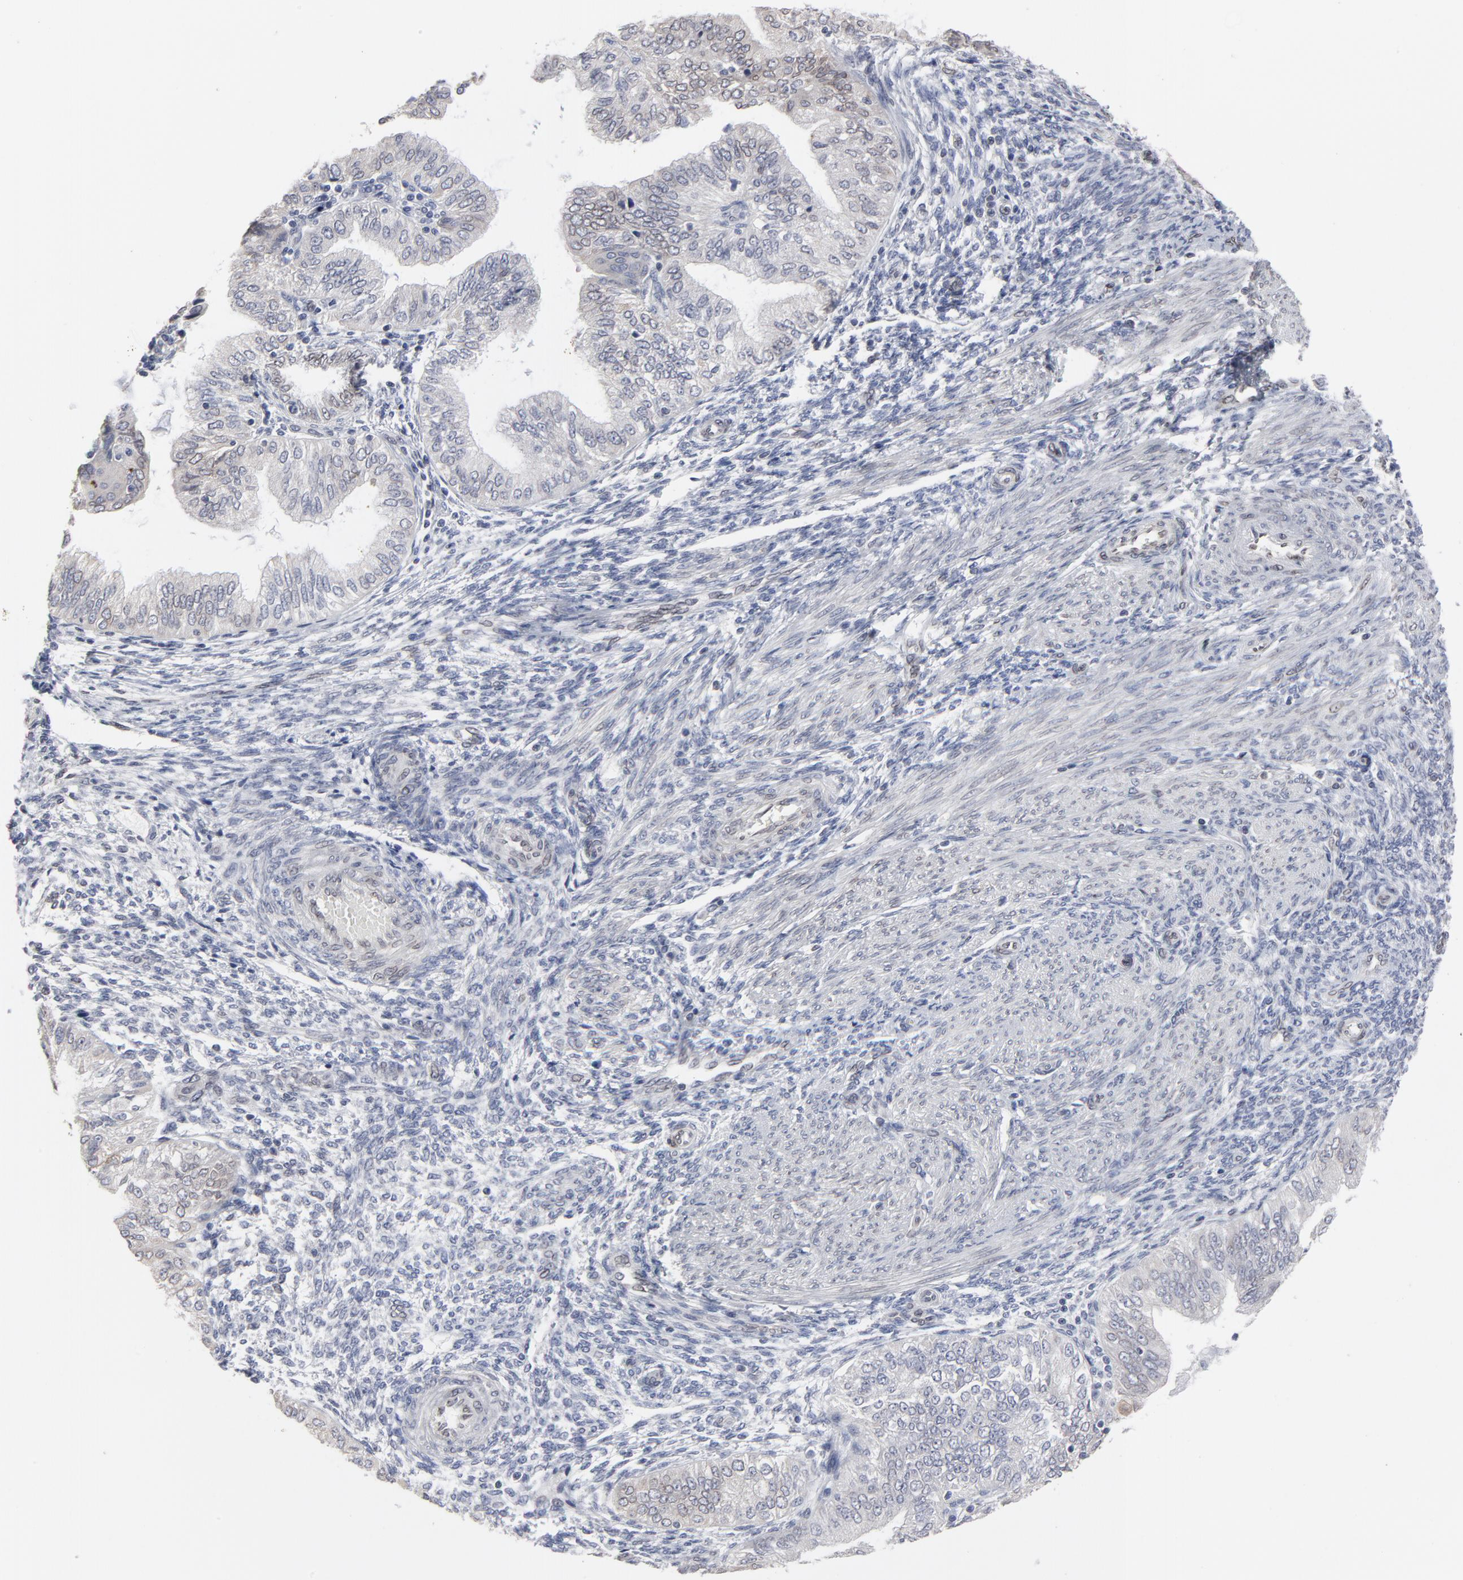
{"staining": {"intensity": "negative", "quantity": "none", "location": "none"}, "tissue": "endometrial cancer", "cell_type": "Tumor cells", "image_type": "cancer", "snomed": [{"axis": "morphology", "description": "Adenocarcinoma, NOS"}, {"axis": "topography", "description": "Endometrium"}], "caption": "Protein analysis of endometrial cancer (adenocarcinoma) shows no significant staining in tumor cells. (Stains: DAB (3,3'-diaminobenzidine) immunohistochemistry with hematoxylin counter stain, Microscopy: brightfield microscopy at high magnification).", "gene": "SYNE2", "patient": {"sex": "female", "age": 51}}